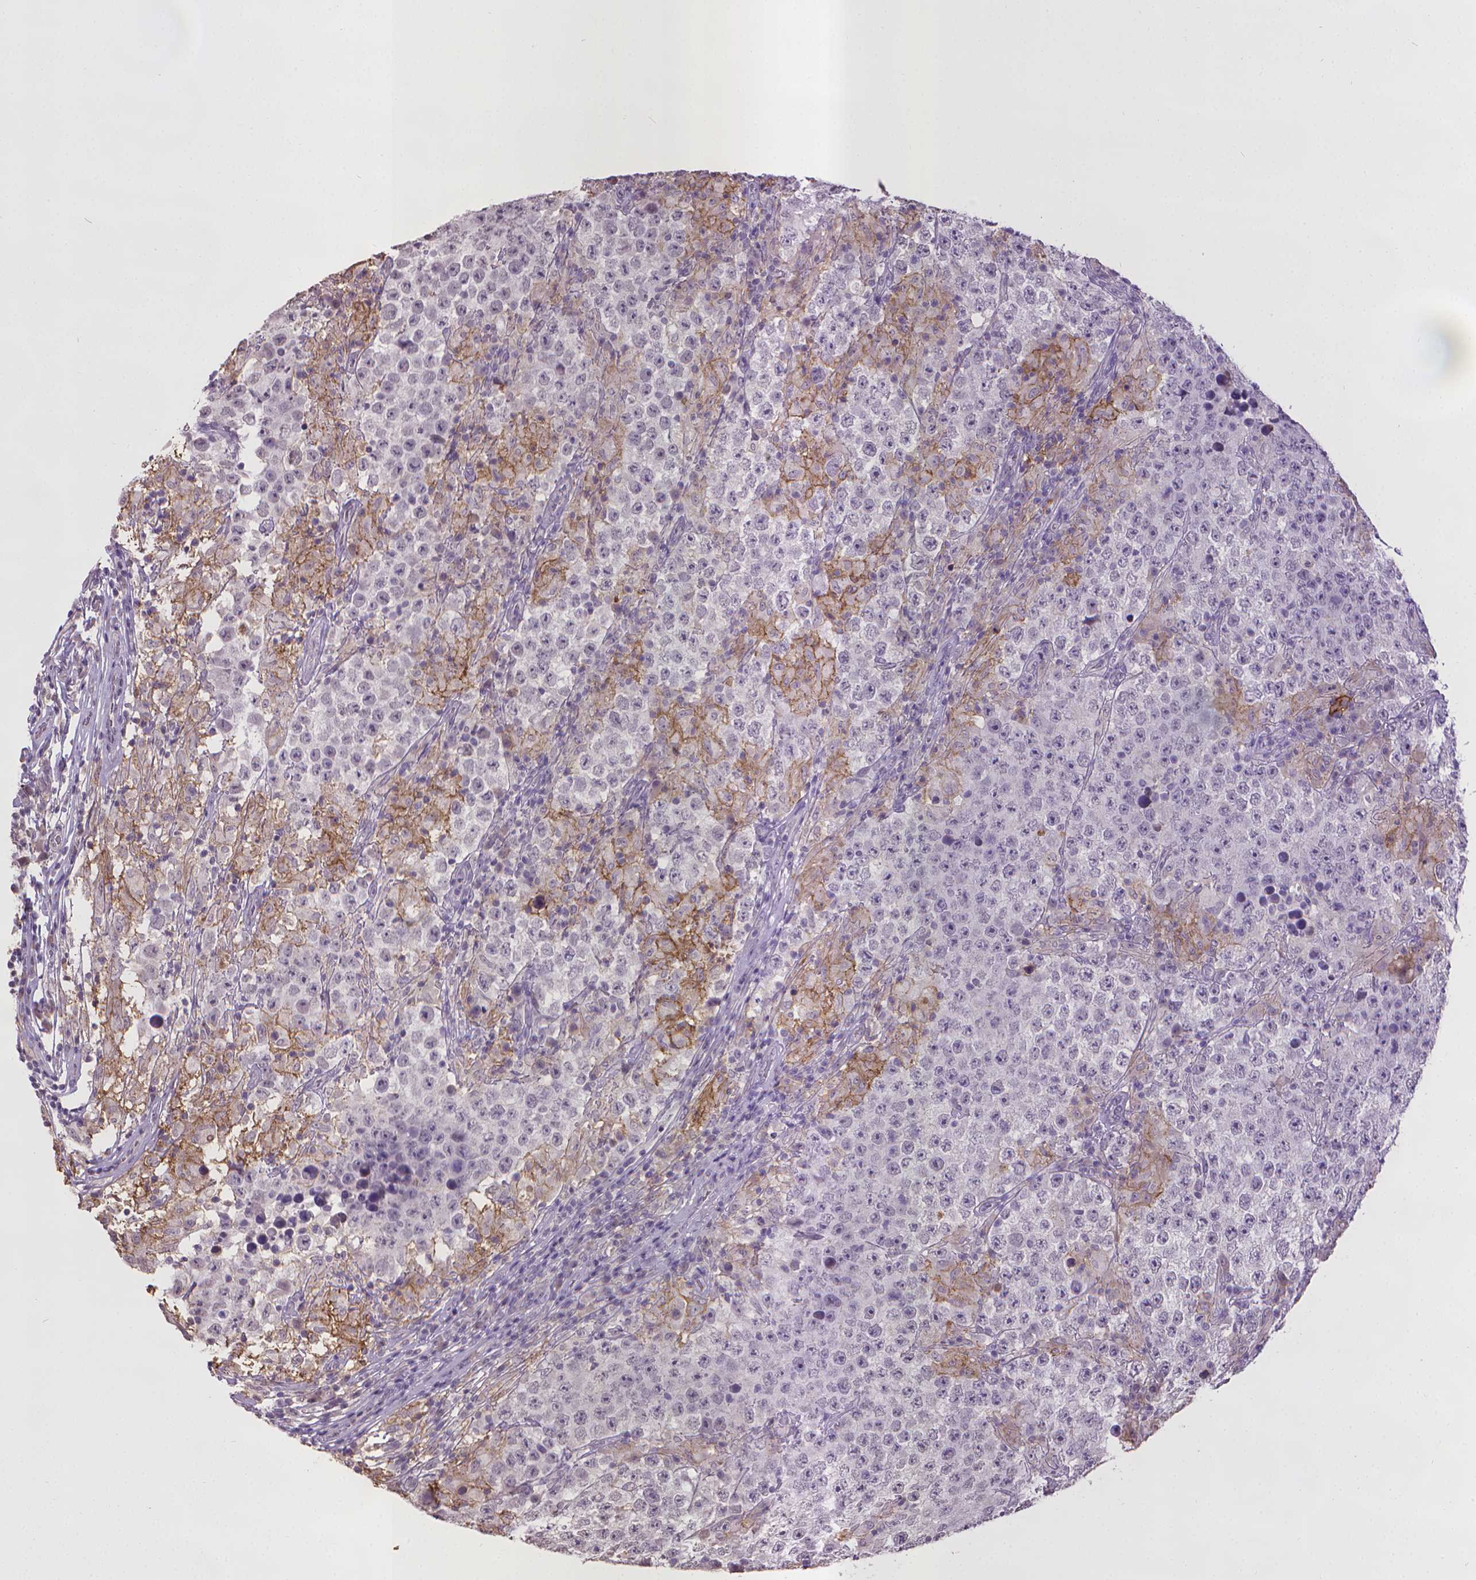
{"staining": {"intensity": "negative", "quantity": "none", "location": "none"}, "tissue": "testis cancer", "cell_type": "Tumor cells", "image_type": "cancer", "snomed": [{"axis": "morphology", "description": "Seminoma, NOS"}, {"axis": "morphology", "description": "Carcinoma, Embryonal, NOS"}, {"axis": "topography", "description": "Testis"}], "caption": "Embryonal carcinoma (testis) stained for a protein using IHC shows no expression tumor cells.", "gene": "CPM", "patient": {"sex": "male", "age": 41}}